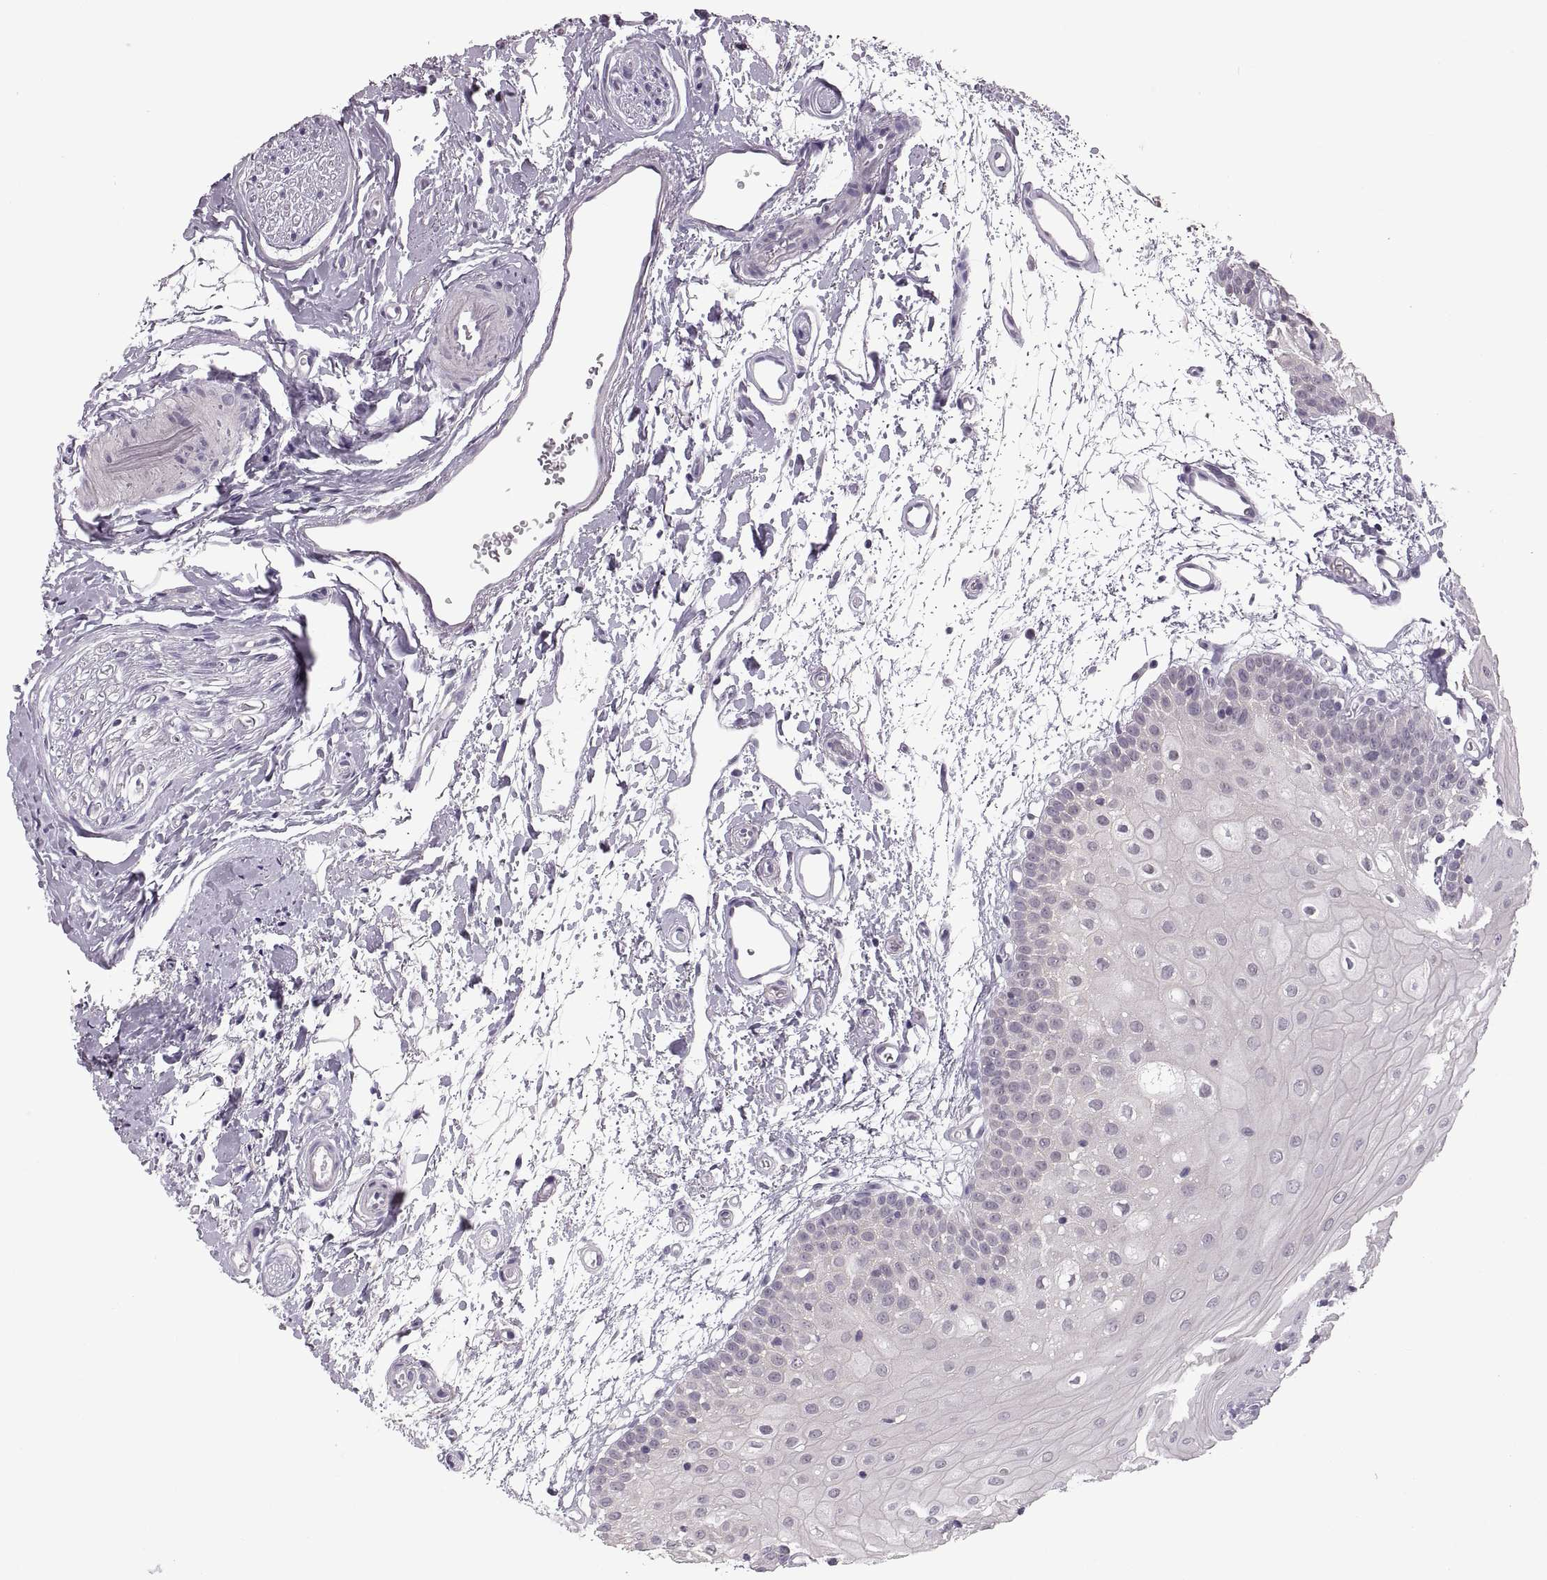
{"staining": {"intensity": "negative", "quantity": "none", "location": "none"}, "tissue": "oral mucosa", "cell_type": "Squamous epithelial cells", "image_type": "normal", "snomed": [{"axis": "morphology", "description": "Normal tissue, NOS"}, {"axis": "morphology", "description": "Squamous cell carcinoma, NOS"}, {"axis": "topography", "description": "Oral tissue"}, {"axis": "topography", "description": "Head-Neck"}], "caption": "High power microscopy image of an immunohistochemistry (IHC) micrograph of normal oral mucosa, revealing no significant positivity in squamous epithelial cells.", "gene": "ADH6", "patient": {"sex": "female", "age": 75}}